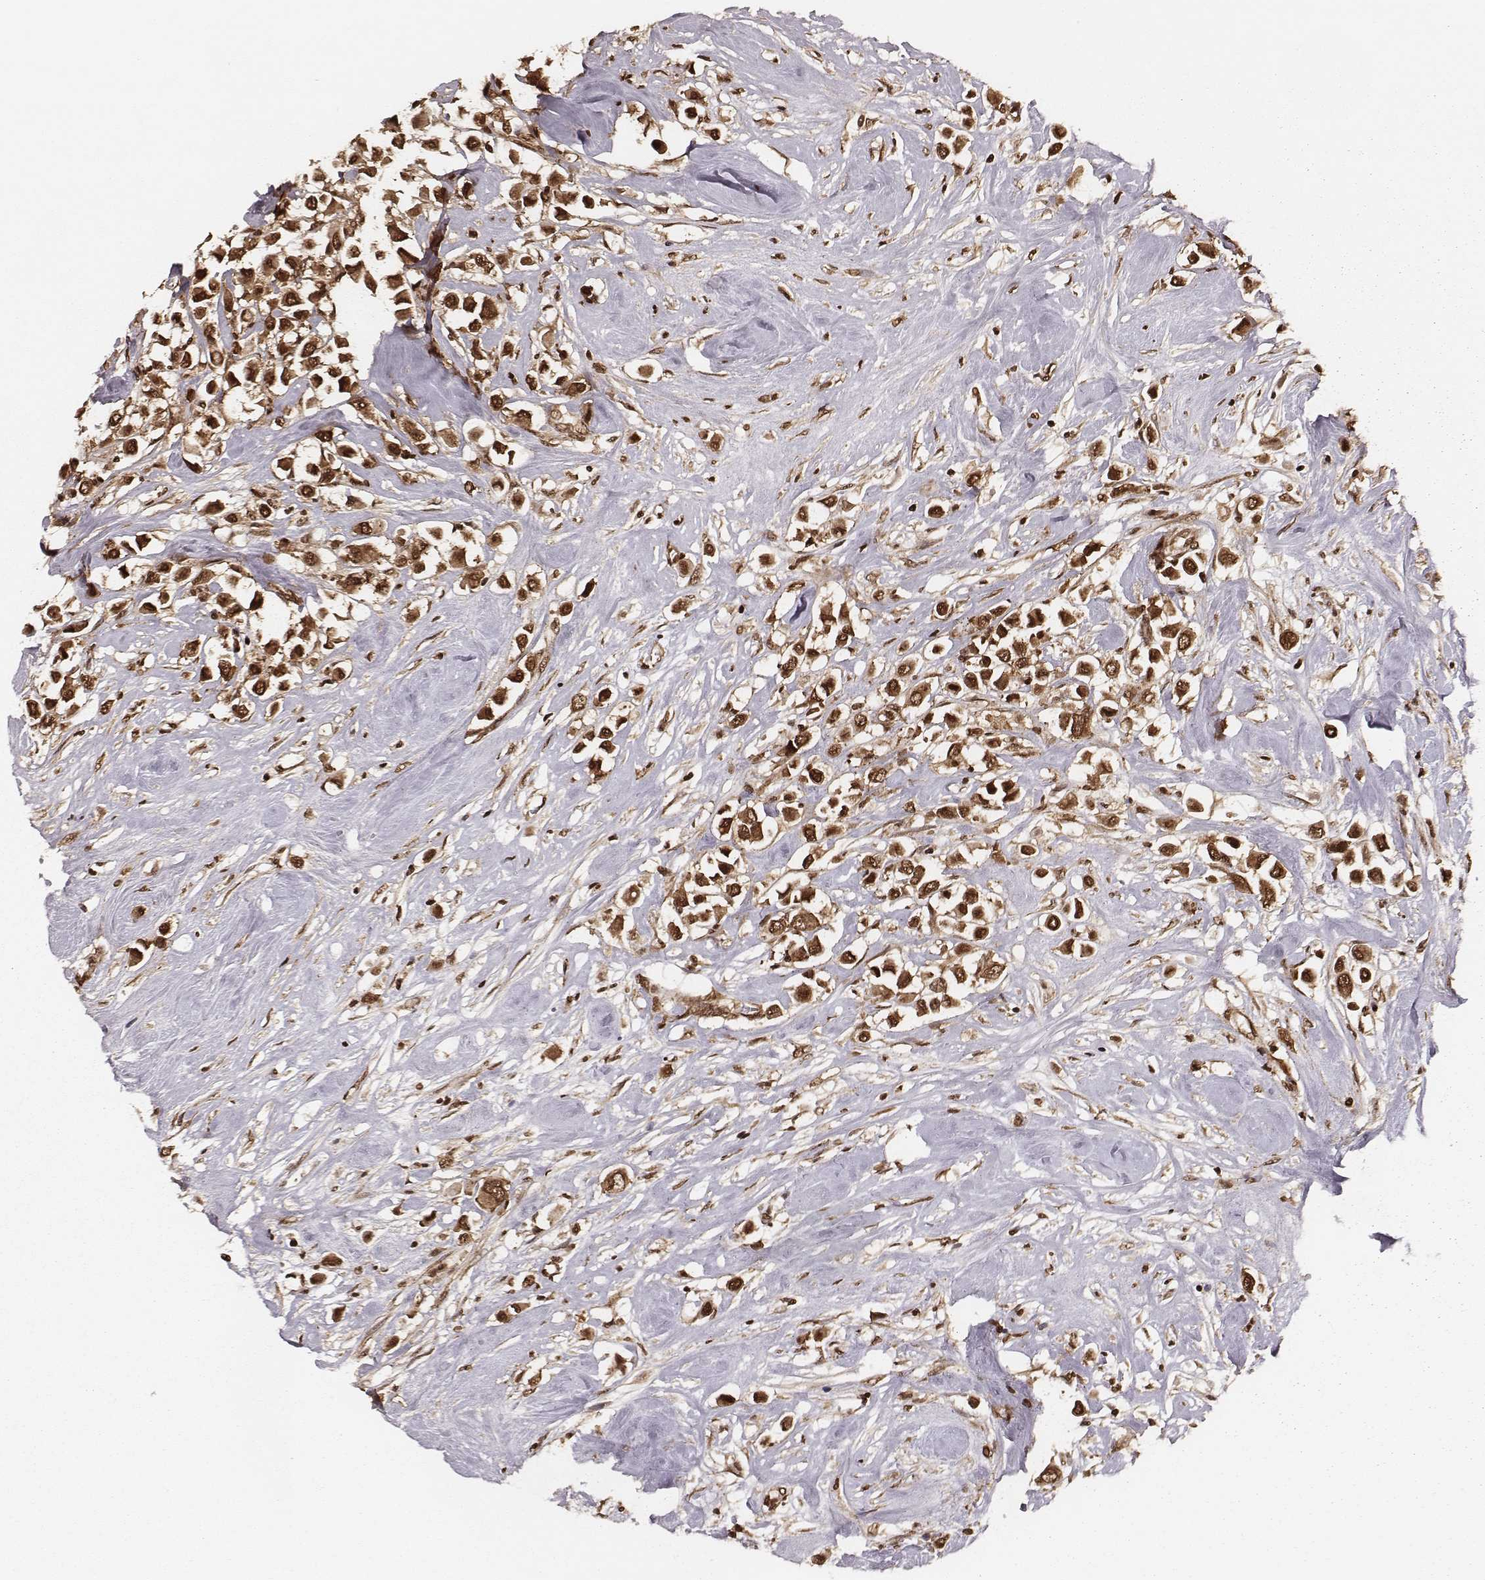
{"staining": {"intensity": "strong", "quantity": ">75%", "location": "cytoplasmic/membranous,nuclear"}, "tissue": "breast cancer", "cell_type": "Tumor cells", "image_type": "cancer", "snomed": [{"axis": "morphology", "description": "Duct carcinoma"}, {"axis": "topography", "description": "Breast"}], "caption": "An immunohistochemistry (IHC) photomicrograph of neoplastic tissue is shown. Protein staining in brown labels strong cytoplasmic/membranous and nuclear positivity in breast cancer within tumor cells.", "gene": "NFX1", "patient": {"sex": "female", "age": 61}}